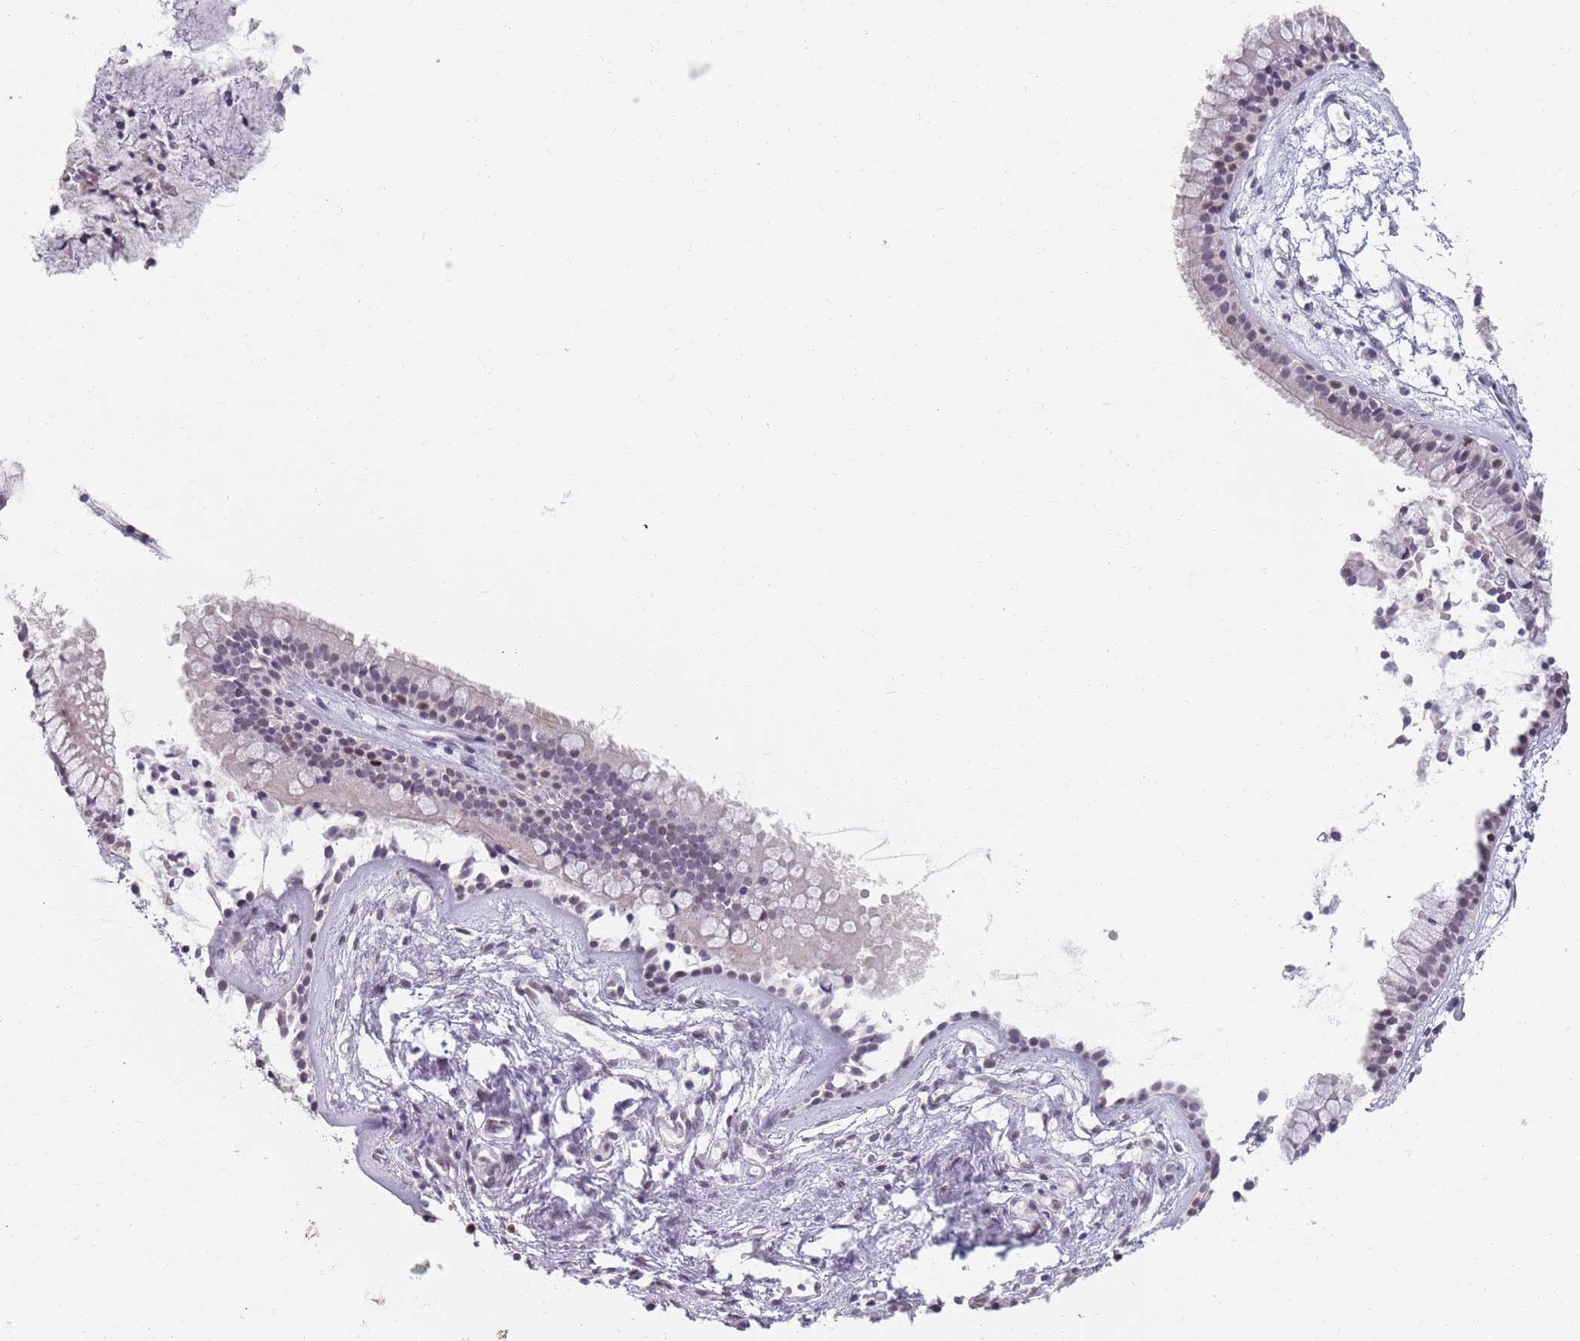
{"staining": {"intensity": "moderate", "quantity": "<25%", "location": "nuclear"}, "tissue": "nasopharynx", "cell_type": "Respiratory epithelial cells", "image_type": "normal", "snomed": [{"axis": "morphology", "description": "Normal tissue, NOS"}, {"axis": "topography", "description": "Nasopharynx"}], "caption": "IHC of benign human nasopharynx reveals low levels of moderate nuclear positivity in about <25% of respiratory epithelial cells.", "gene": "SAMD1", "patient": {"sex": "male", "age": 82}}